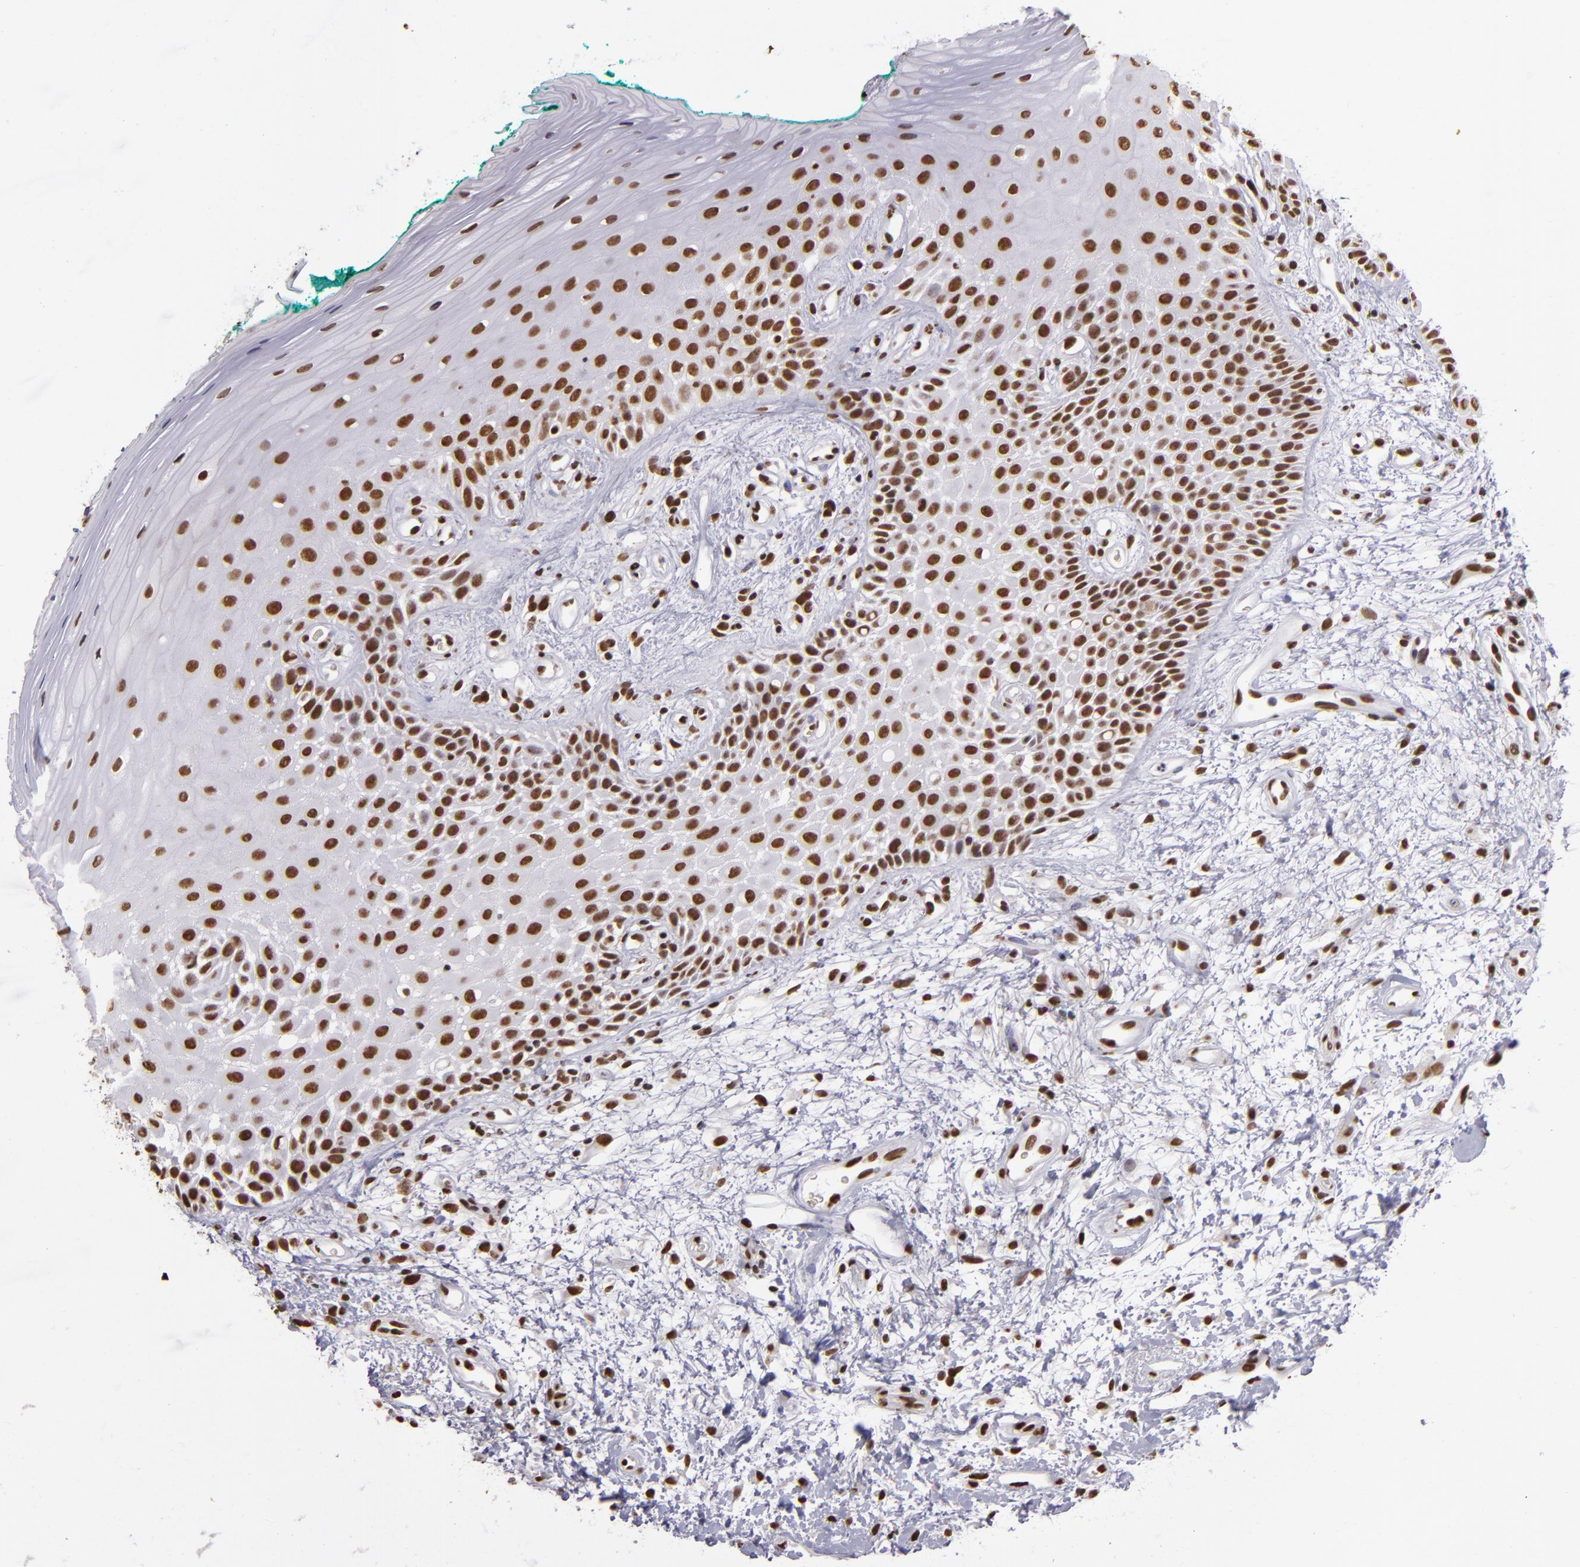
{"staining": {"intensity": "moderate", "quantity": ">75%", "location": "nuclear"}, "tissue": "oral mucosa", "cell_type": "Squamous epithelial cells", "image_type": "normal", "snomed": [{"axis": "morphology", "description": "Normal tissue, NOS"}, {"axis": "morphology", "description": "Squamous cell carcinoma, NOS"}, {"axis": "topography", "description": "Skeletal muscle"}, {"axis": "topography", "description": "Oral tissue"}, {"axis": "topography", "description": "Head-Neck"}], "caption": "Unremarkable oral mucosa reveals moderate nuclear positivity in approximately >75% of squamous epithelial cells, visualized by immunohistochemistry.", "gene": "PAPOLA", "patient": {"sex": "female", "age": 84}}